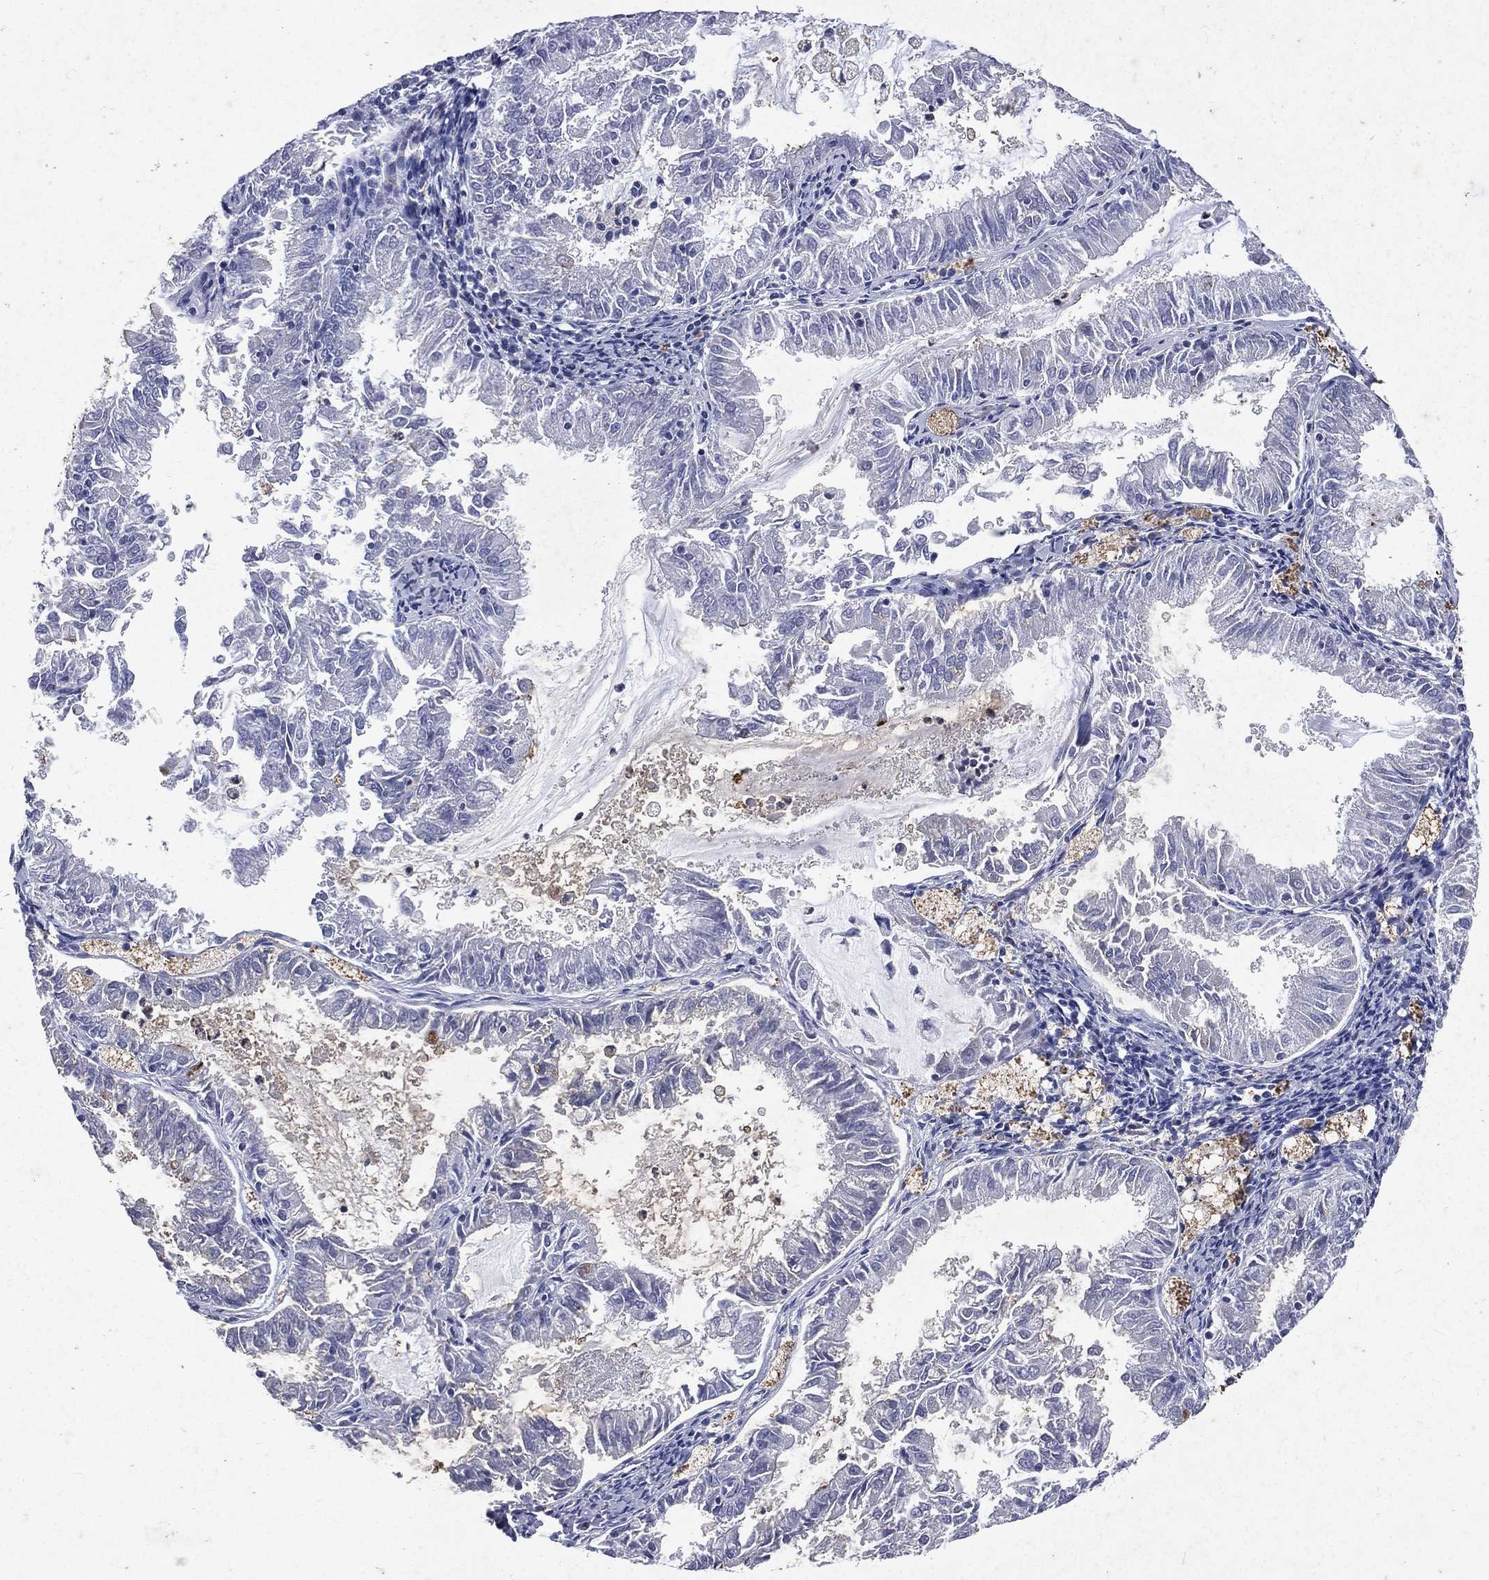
{"staining": {"intensity": "negative", "quantity": "none", "location": "none"}, "tissue": "endometrial cancer", "cell_type": "Tumor cells", "image_type": "cancer", "snomed": [{"axis": "morphology", "description": "Adenocarcinoma, NOS"}, {"axis": "topography", "description": "Endometrium"}], "caption": "Immunohistochemistry (IHC) of human endometrial adenocarcinoma shows no expression in tumor cells.", "gene": "SLC34A2", "patient": {"sex": "female", "age": 57}}